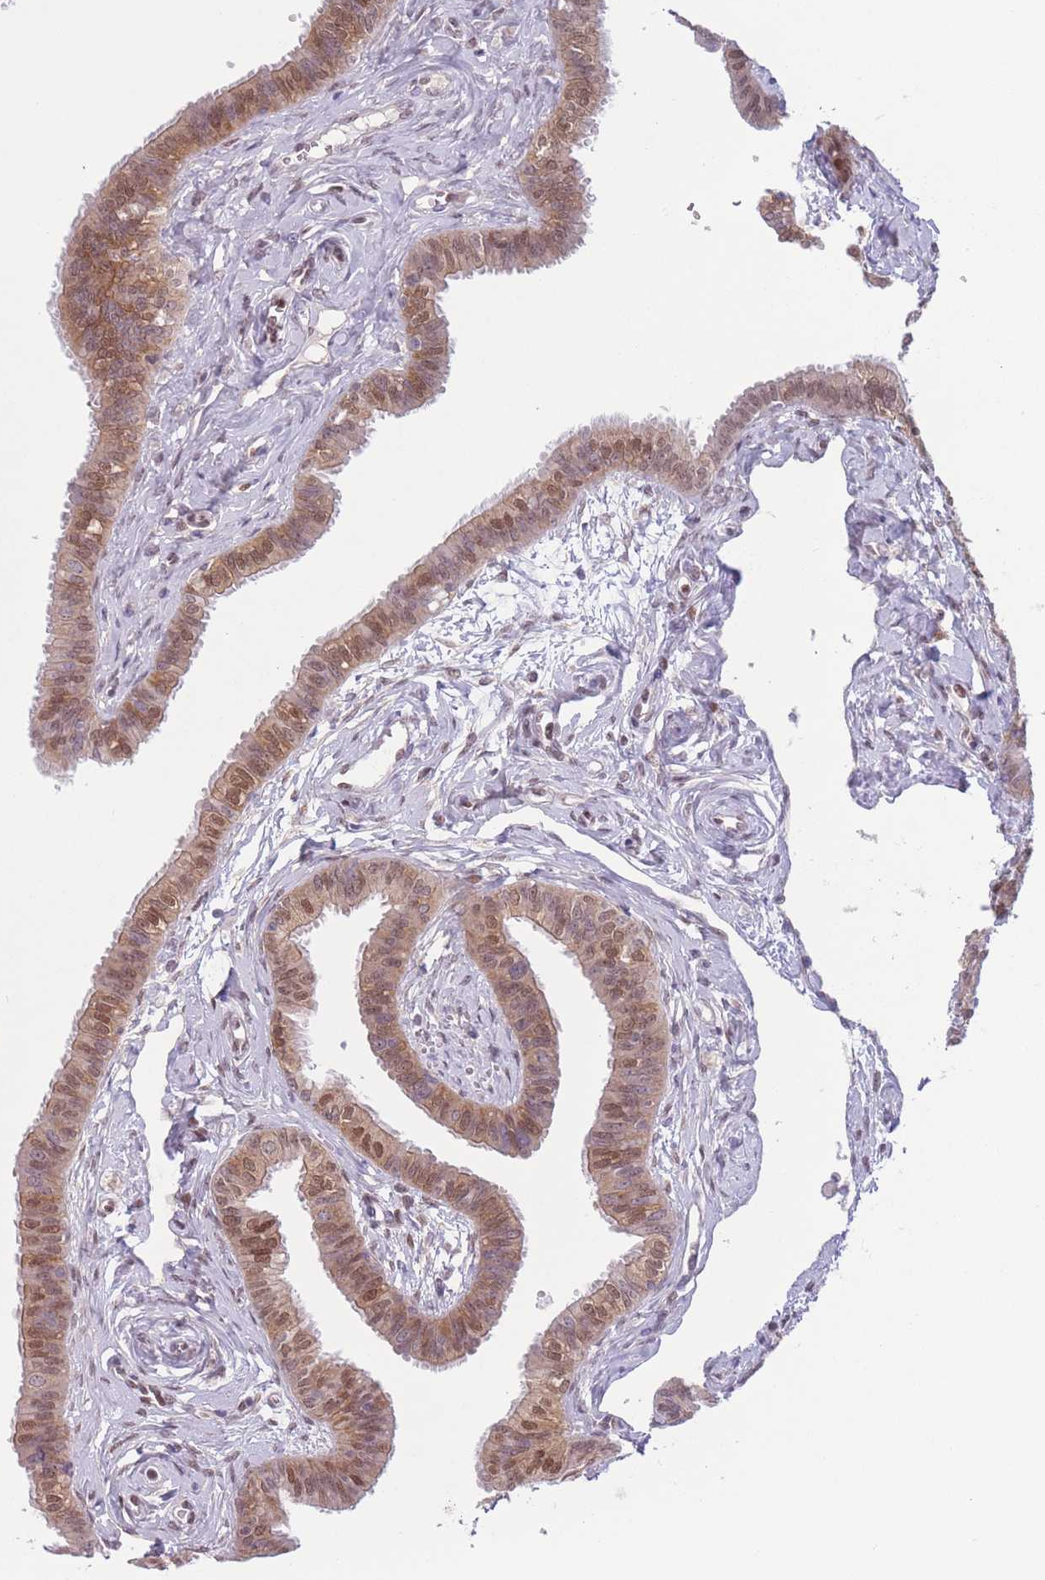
{"staining": {"intensity": "moderate", "quantity": ">75%", "location": "cytoplasmic/membranous,nuclear"}, "tissue": "fallopian tube", "cell_type": "Glandular cells", "image_type": "normal", "snomed": [{"axis": "morphology", "description": "Normal tissue, NOS"}, {"axis": "morphology", "description": "Carcinoma, NOS"}, {"axis": "topography", "description": "Fallopian tube"}, {"axis": "topography", "description": "Ovary"}], "caption": "Protein expression analysis of unremarkable fallopian tube reveals moderate cytoplasmic/membranous,nuclear positivity in about >75% of glandular cells. (Stains: DAB in brown, nuclei in blue, Microscopy: brightfield microscopy at high magnification).", "gene": "ENSG00000267179", "patient": {"sex": "female", "age": 59}}